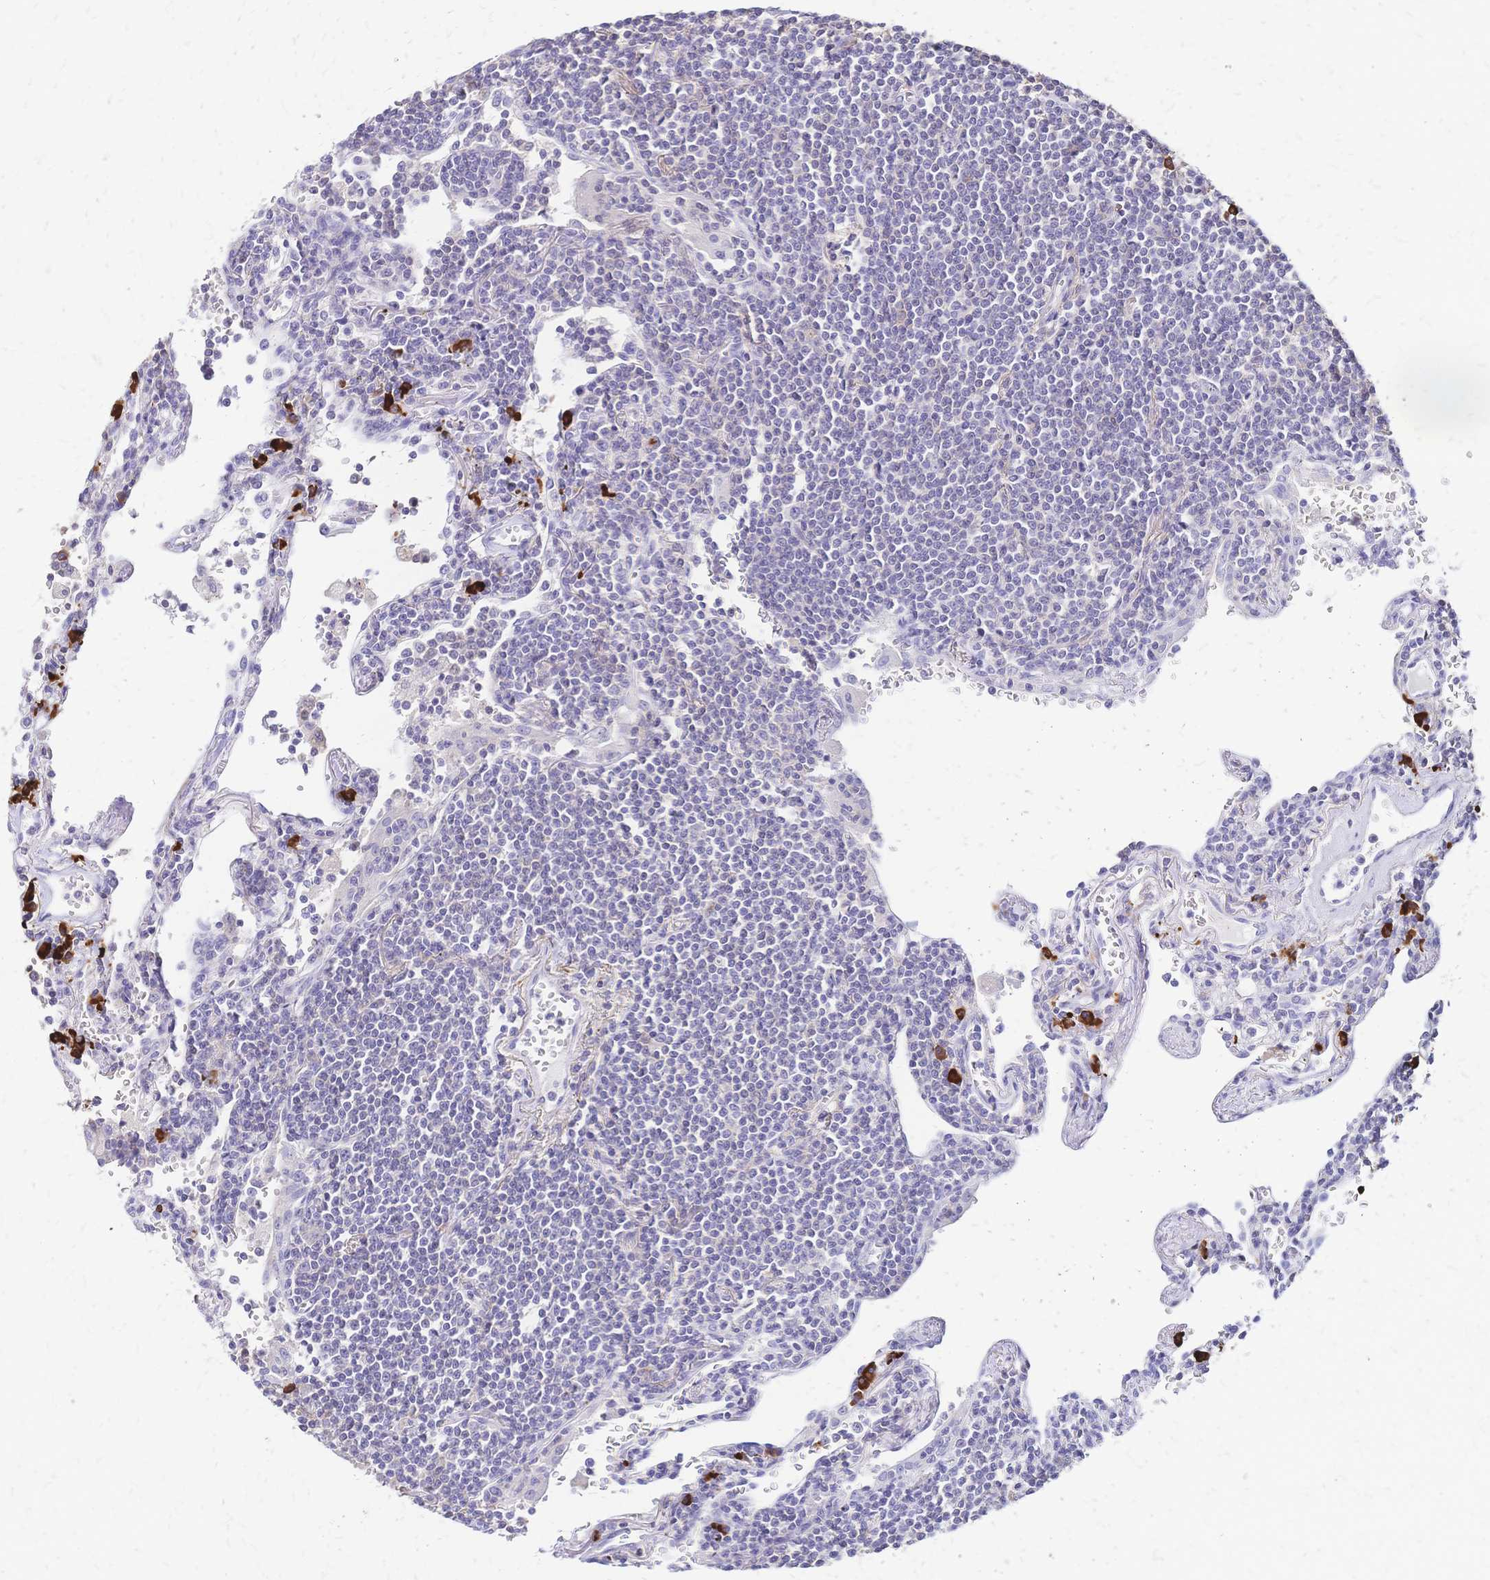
{"staining": {"intensity": "negative", "quantity": "none", "location": "none"}, "tissue": "lymphoma", "cell_type": "Tumor cells", "image_type": "cancer", "snomed": [{"axis": "morphology", "description": "Malignant lymphoma, non-Hodgkin's type, Low grade"}, {"axis": "topography", "description": "Lung"}], "caption": "This is a image of IHC staining of lymphoma, which shows no positivity in tumor cells. (DAB immunohistochemistry, high magnification).", "gene": "IL2RA", "patient": {"sex": "female", "age": 71}}